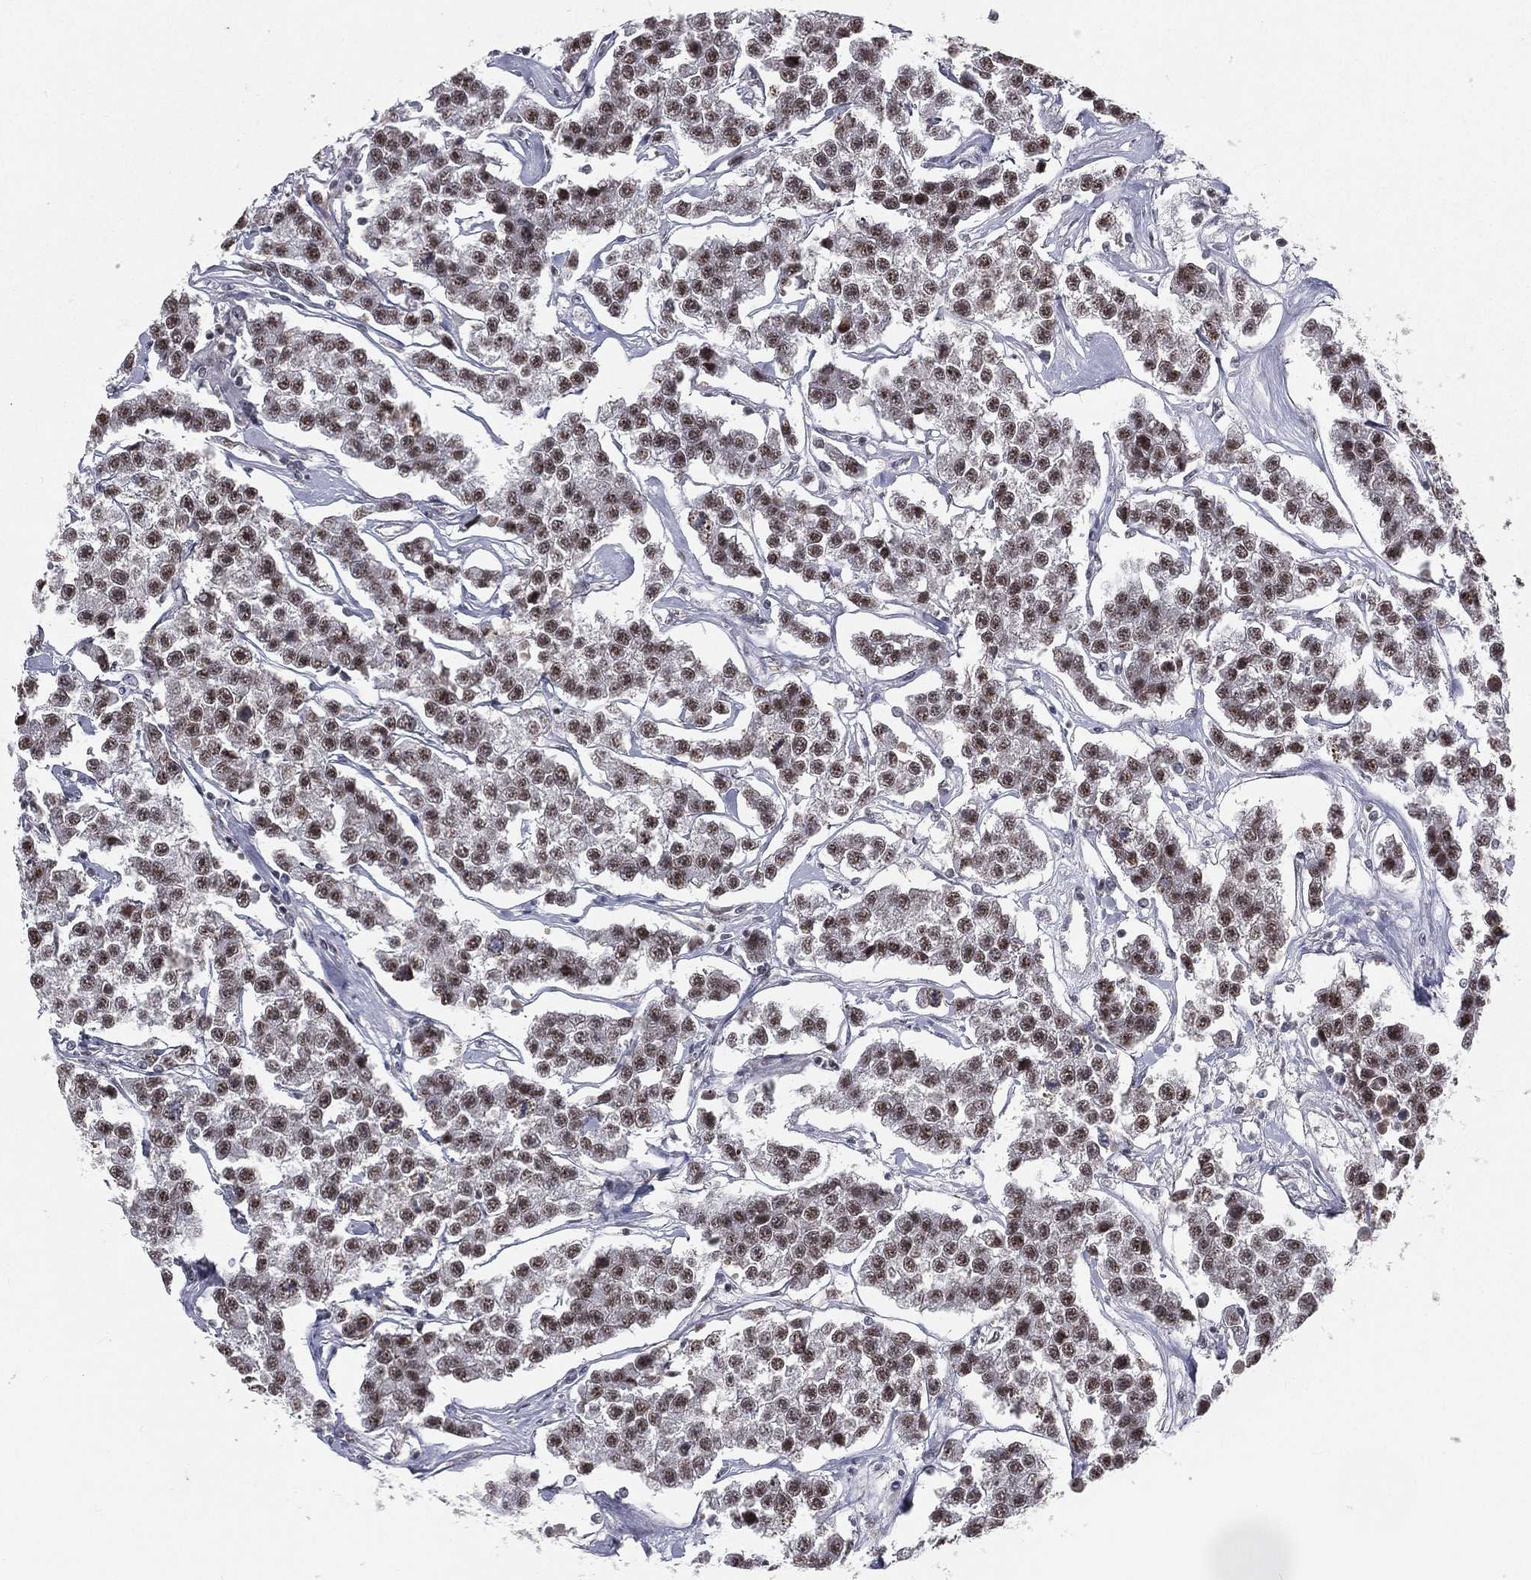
{"staining": {"intensity": "moderate", "quantity": ">75%", "location": "nuclear"}, "tissue": "testis cancer", "cell_type": "Tumor cells", "image_type": "cancer", "snomed": [{"axis": "morphology", "description": "Seminoma, NOS"}, {"axis": "topography", "description": "Testis"}], "caption": "Immunohistochemical staining of testis cancer exhibits moderate nuclear protein staining in about >75% of tumor cells.", "gene": "MORC2", "patient": {"sex": "male", "age": 59}}